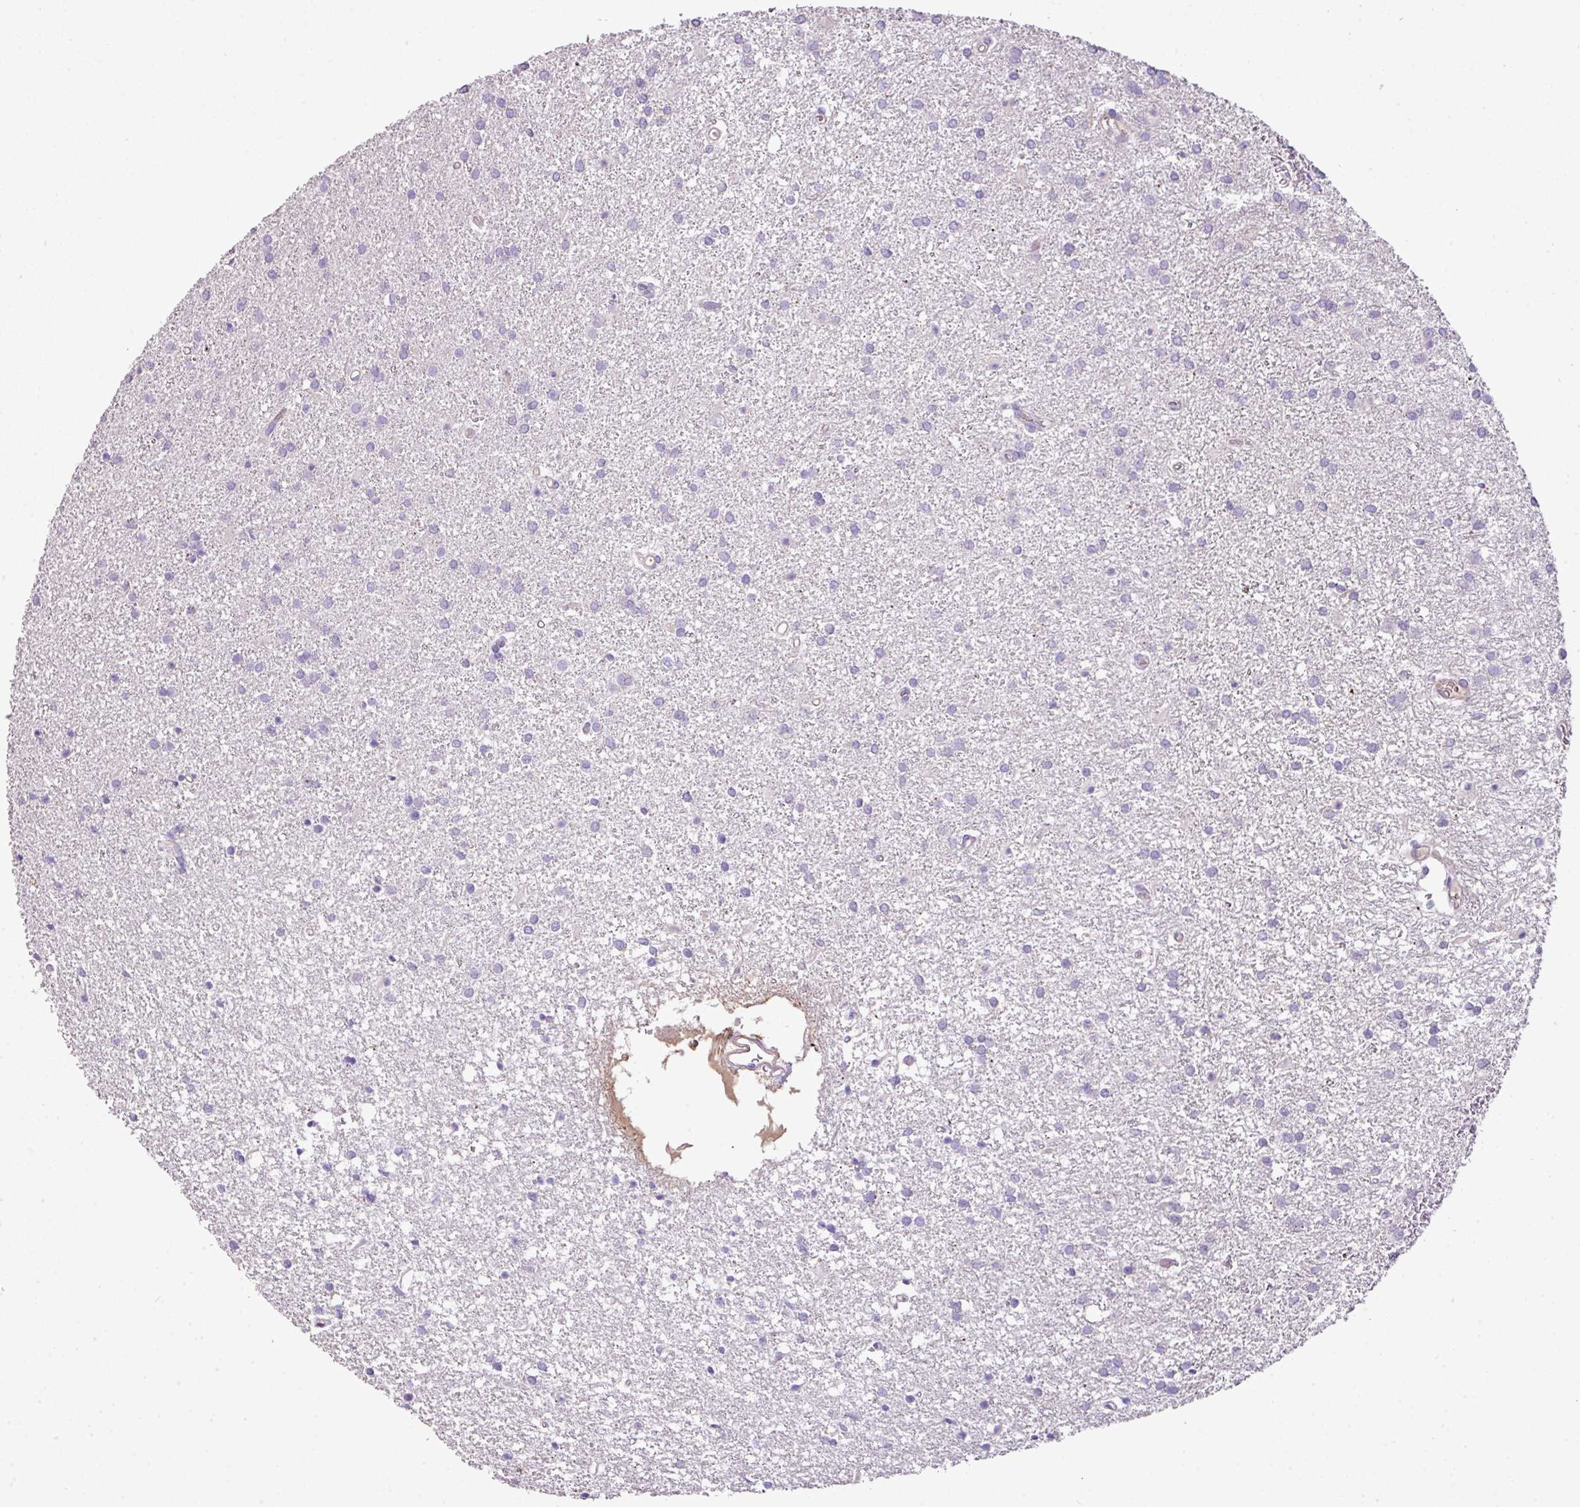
{"staining": {"intensity": "negative", "quantity": "none", "location": "none"}, "tissue": "glioma", "cell_type": "Tumor cells", "image_type": "cancer", "snomed": [{"axis": "morphology", "description": "Glioma, malignant, High grade"}, {"axis": "topography", "description": "Brain"}], "caption": "DAB (3,3'-diaminobenzidine) immunohistochemical staining of human glioma displays no significant positivity in tumor cells.", "gene": "CTXN2", "patient": {"sex": "female", "age": 50}}